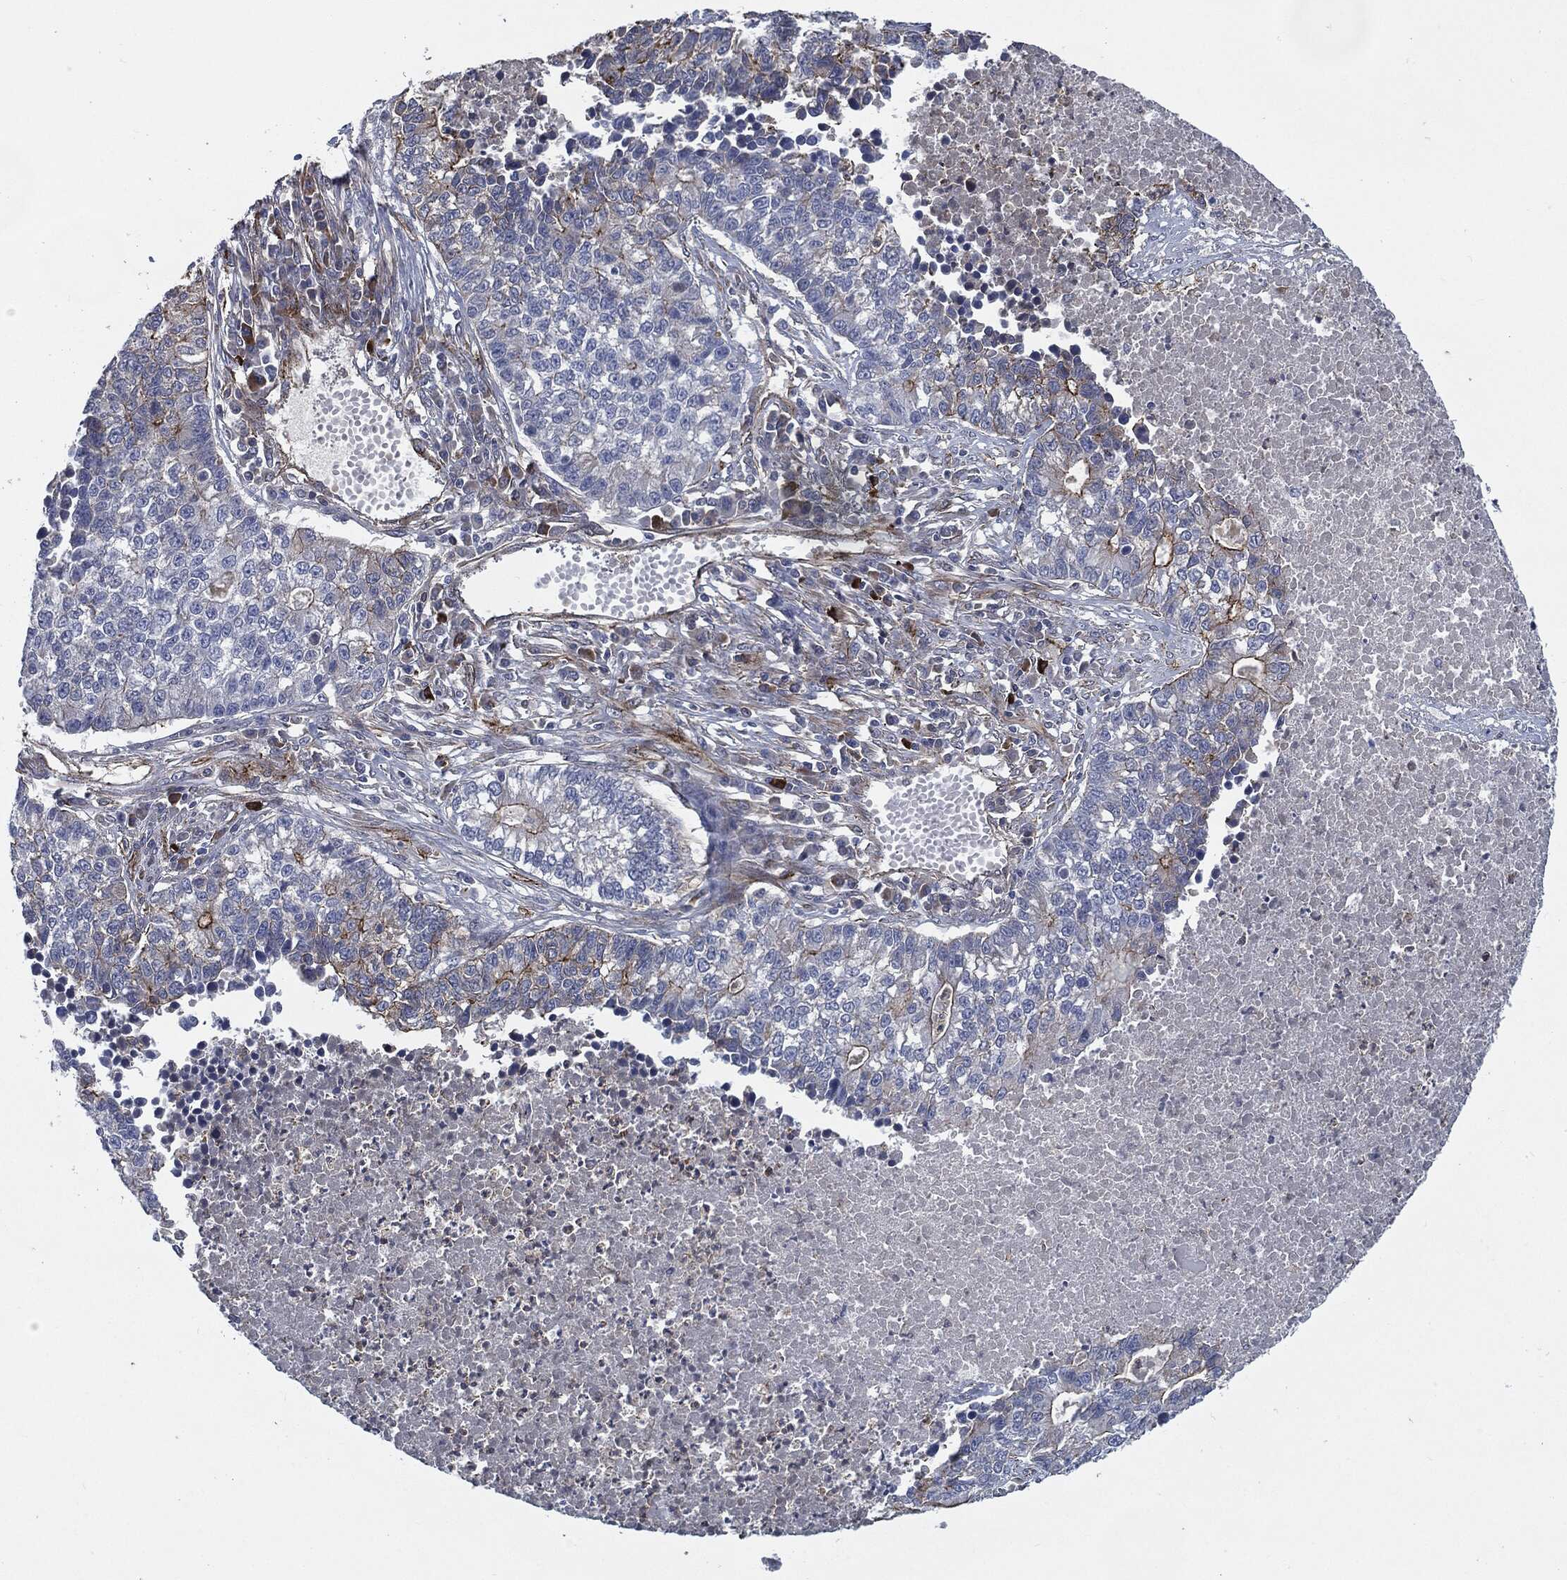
{"staining": {"intensity": "moderate", "quantity": "<25%", "location": "cytoplasmic/membranous"}, "tissue": "lung cancer", "cell_type": "Tumor cells", "image_type": "cancer", "snomed": [{"axis": "morphology", "description": "Adenocarcinoma, NOS"}, {"axis": "topography", "description": "Lung"}], "caption": "A histopathology image of lung cancer stained for a protein exhibits moderate cytoplasmic/membranous brown staining in tumor cells.", "gene": "SVIL", "patient": {"sex": "male", "age": 57}}